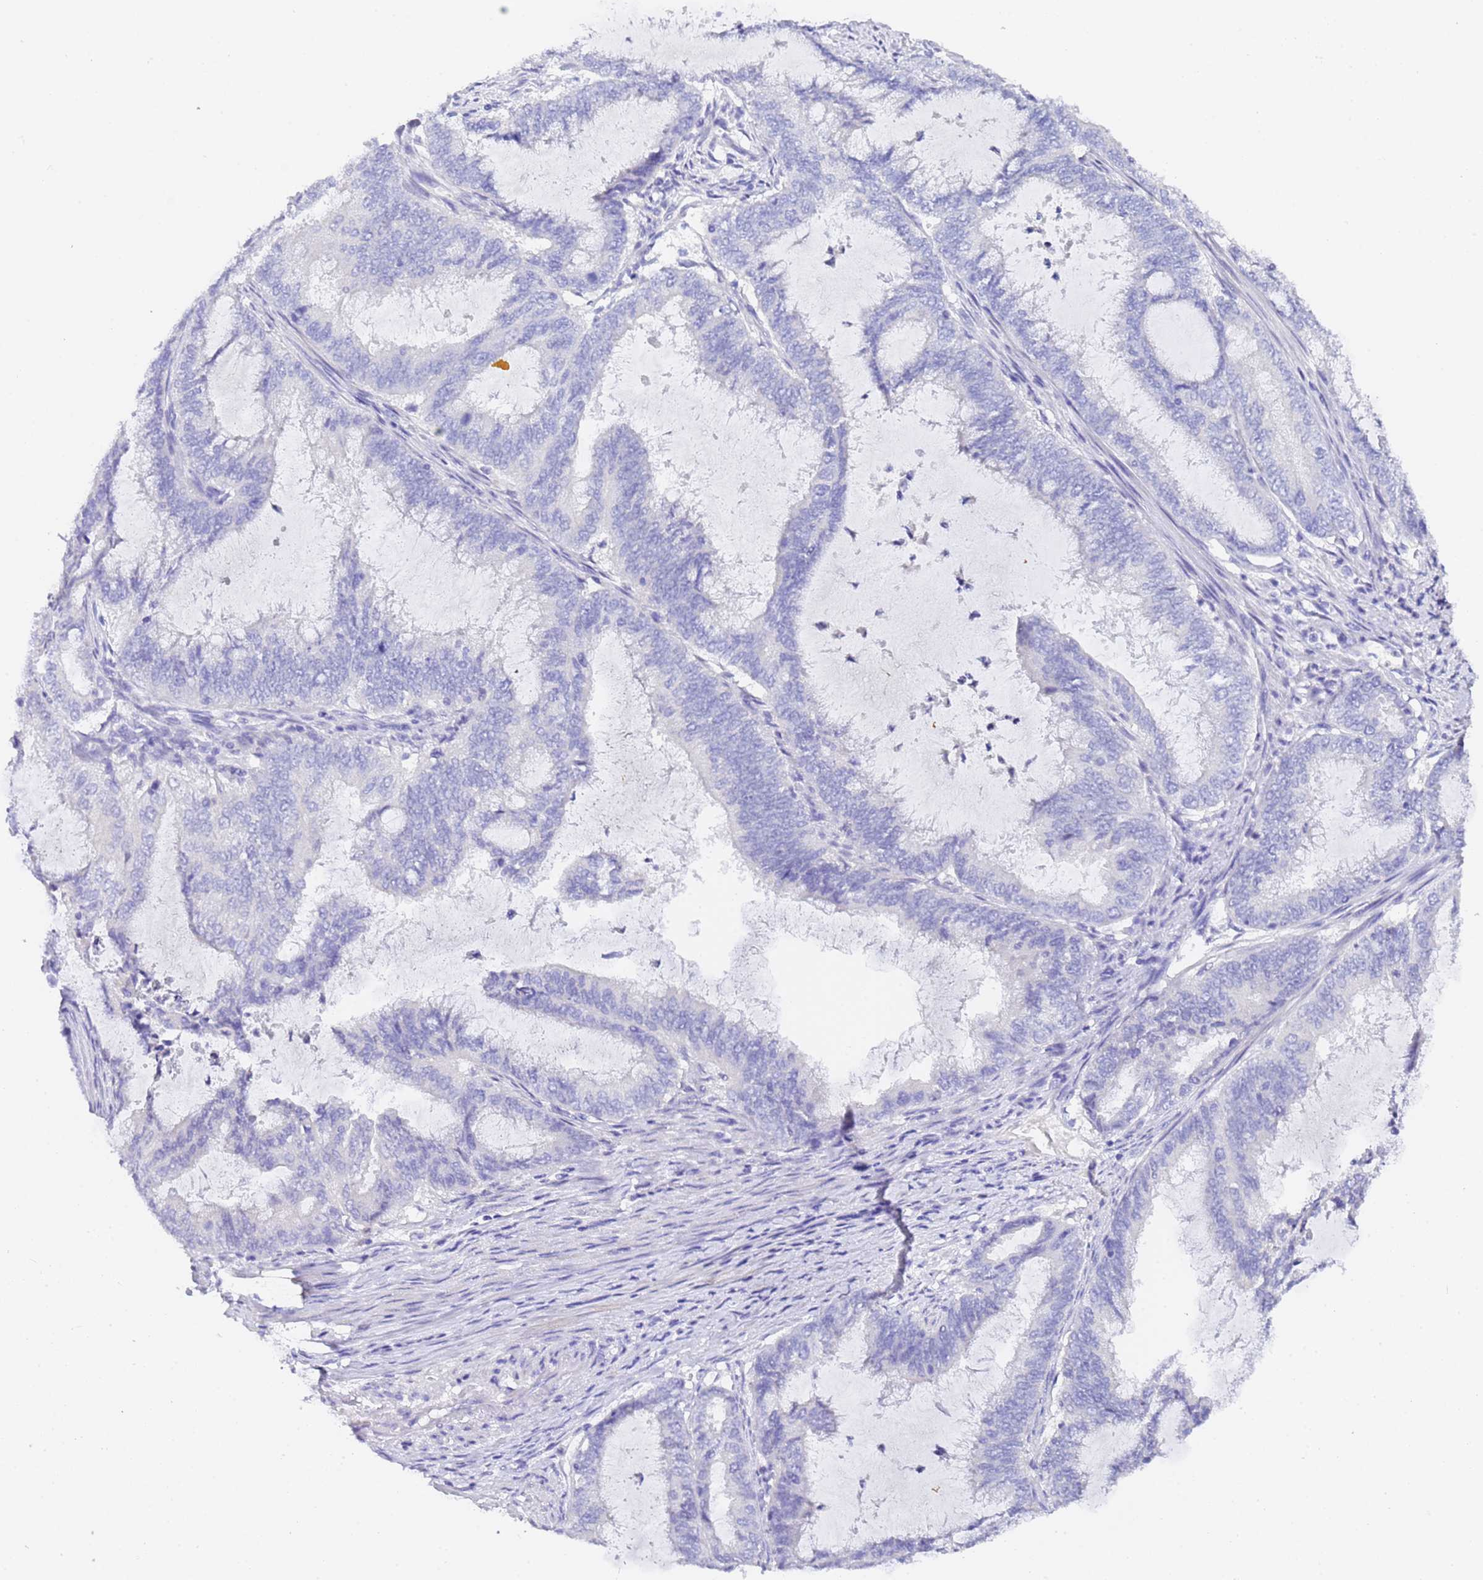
{"staining": {"intensity": "negative", "quantity": "none", "location": "none"}, "tissue": "endometrial cancer", "cell_type": "Tumor cells", "image_type": "cancer", "snomed": [{"axis": "morphology", "description": "Adenocarcinoma, NOS"}, {"axis": "topography", "description": "Endometrium"}], "caption": "IHC of endometrial cancer displays no positivity in tumor cells. (Immunohistochemistry (ihc), brightfield microscopy, high magnification).", "gene": "GABRA1", "patient": {"sex": "female", "age": 51}}